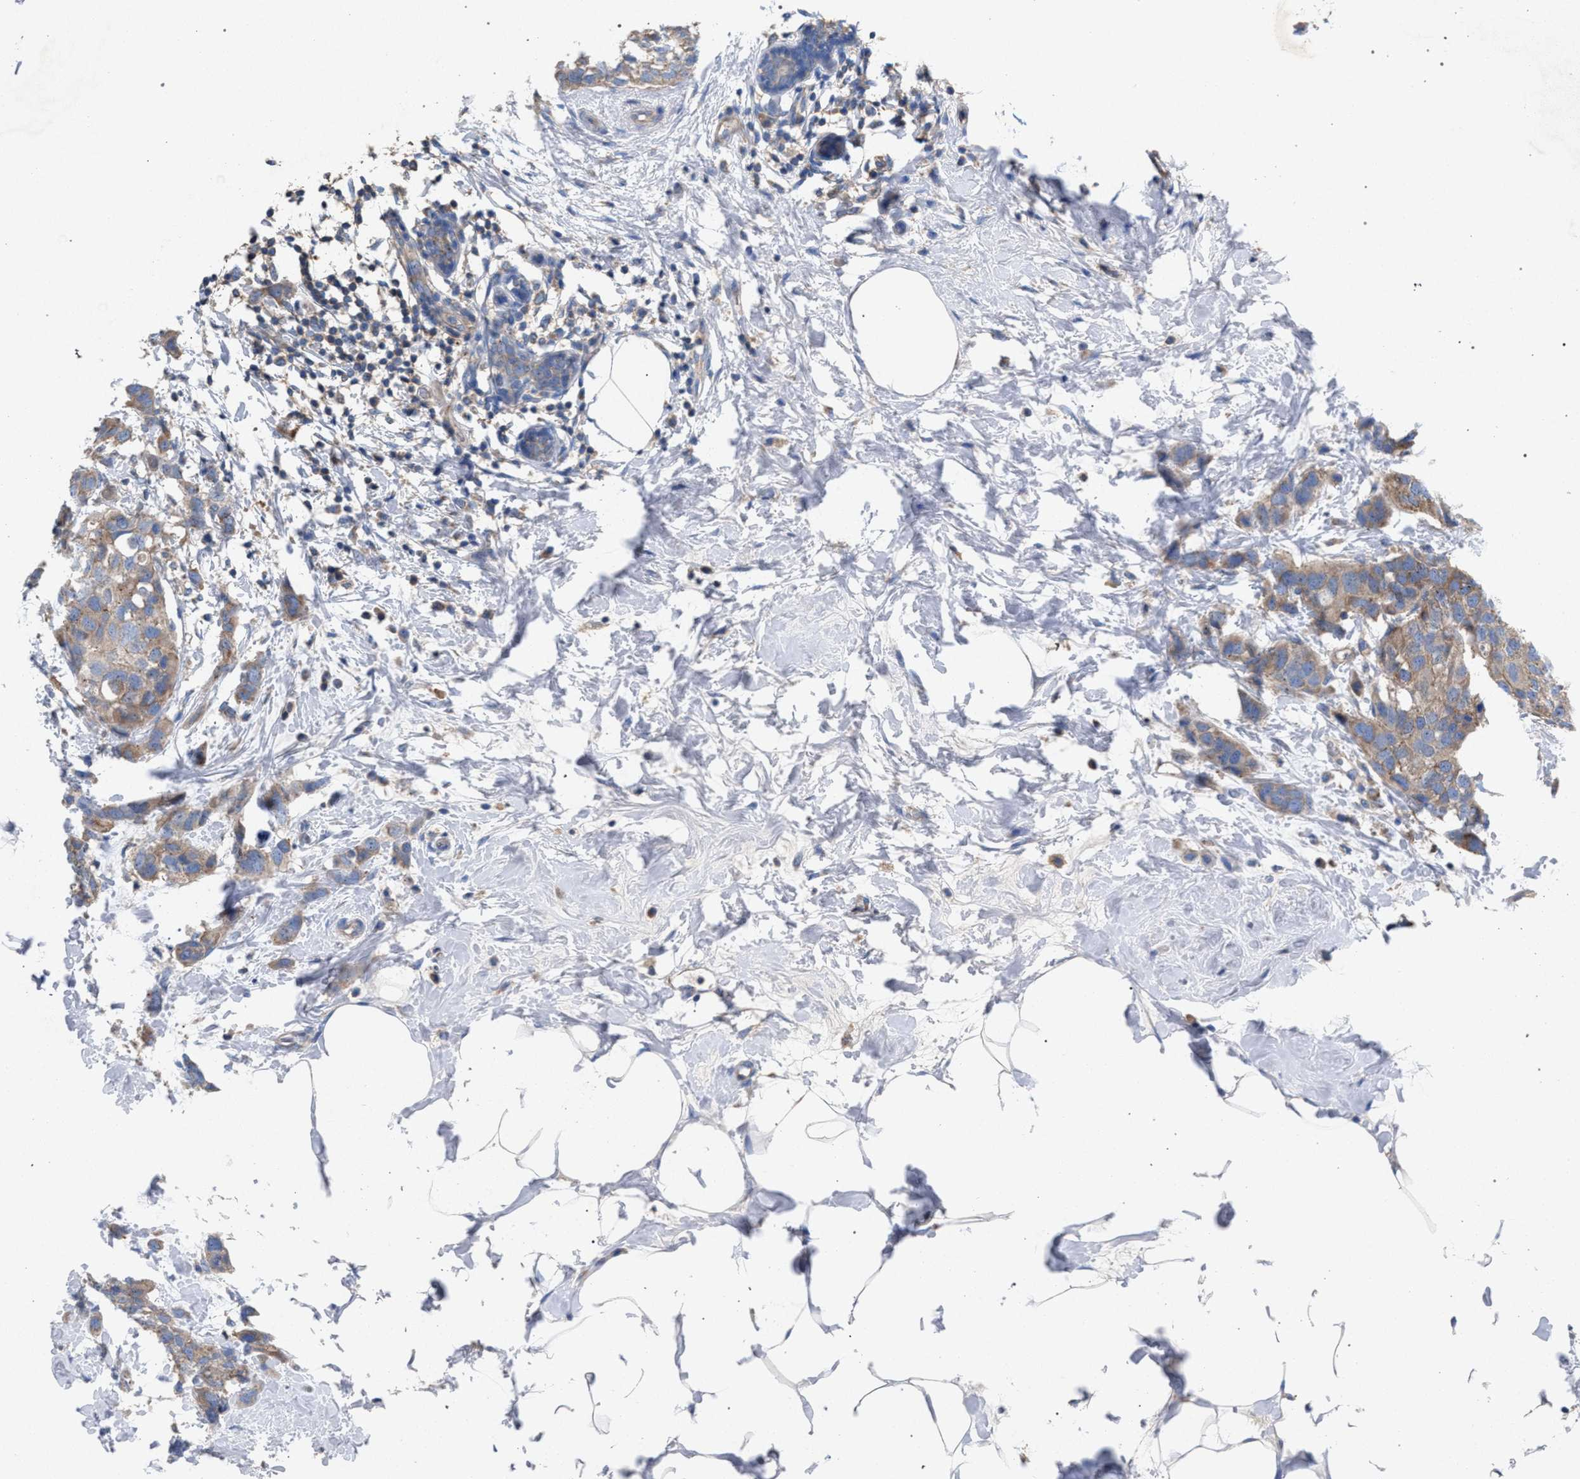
{"staining": {"intensity": "weak", "quantity": ">75%", "location": "cytoplasmic/membranous"}, "tissue": "breast cancer", "cell_type": "Tumor cells", "image_type": "cancer", "snomed": [{"axis": "morphology", "description": "Normal tissue, NOS"}, {"axis": "morphology", "description": "Duct carcinoma"}, {"axis": "topography", "description": "Breast"}], "caption": "Protein analysis of breast intraductal carcinoma tissue exhibits weak cytoplasmic/membranous expression in approximately >75% of tumor cells. (Stains: DAB (3,3'-diaminobenzidine) in brown, nuclei in blue, Microscopy: brightfield microscopy at high magnification).", "gene": "VPS13A", "patient": {"sex": "female", "age": 50}}